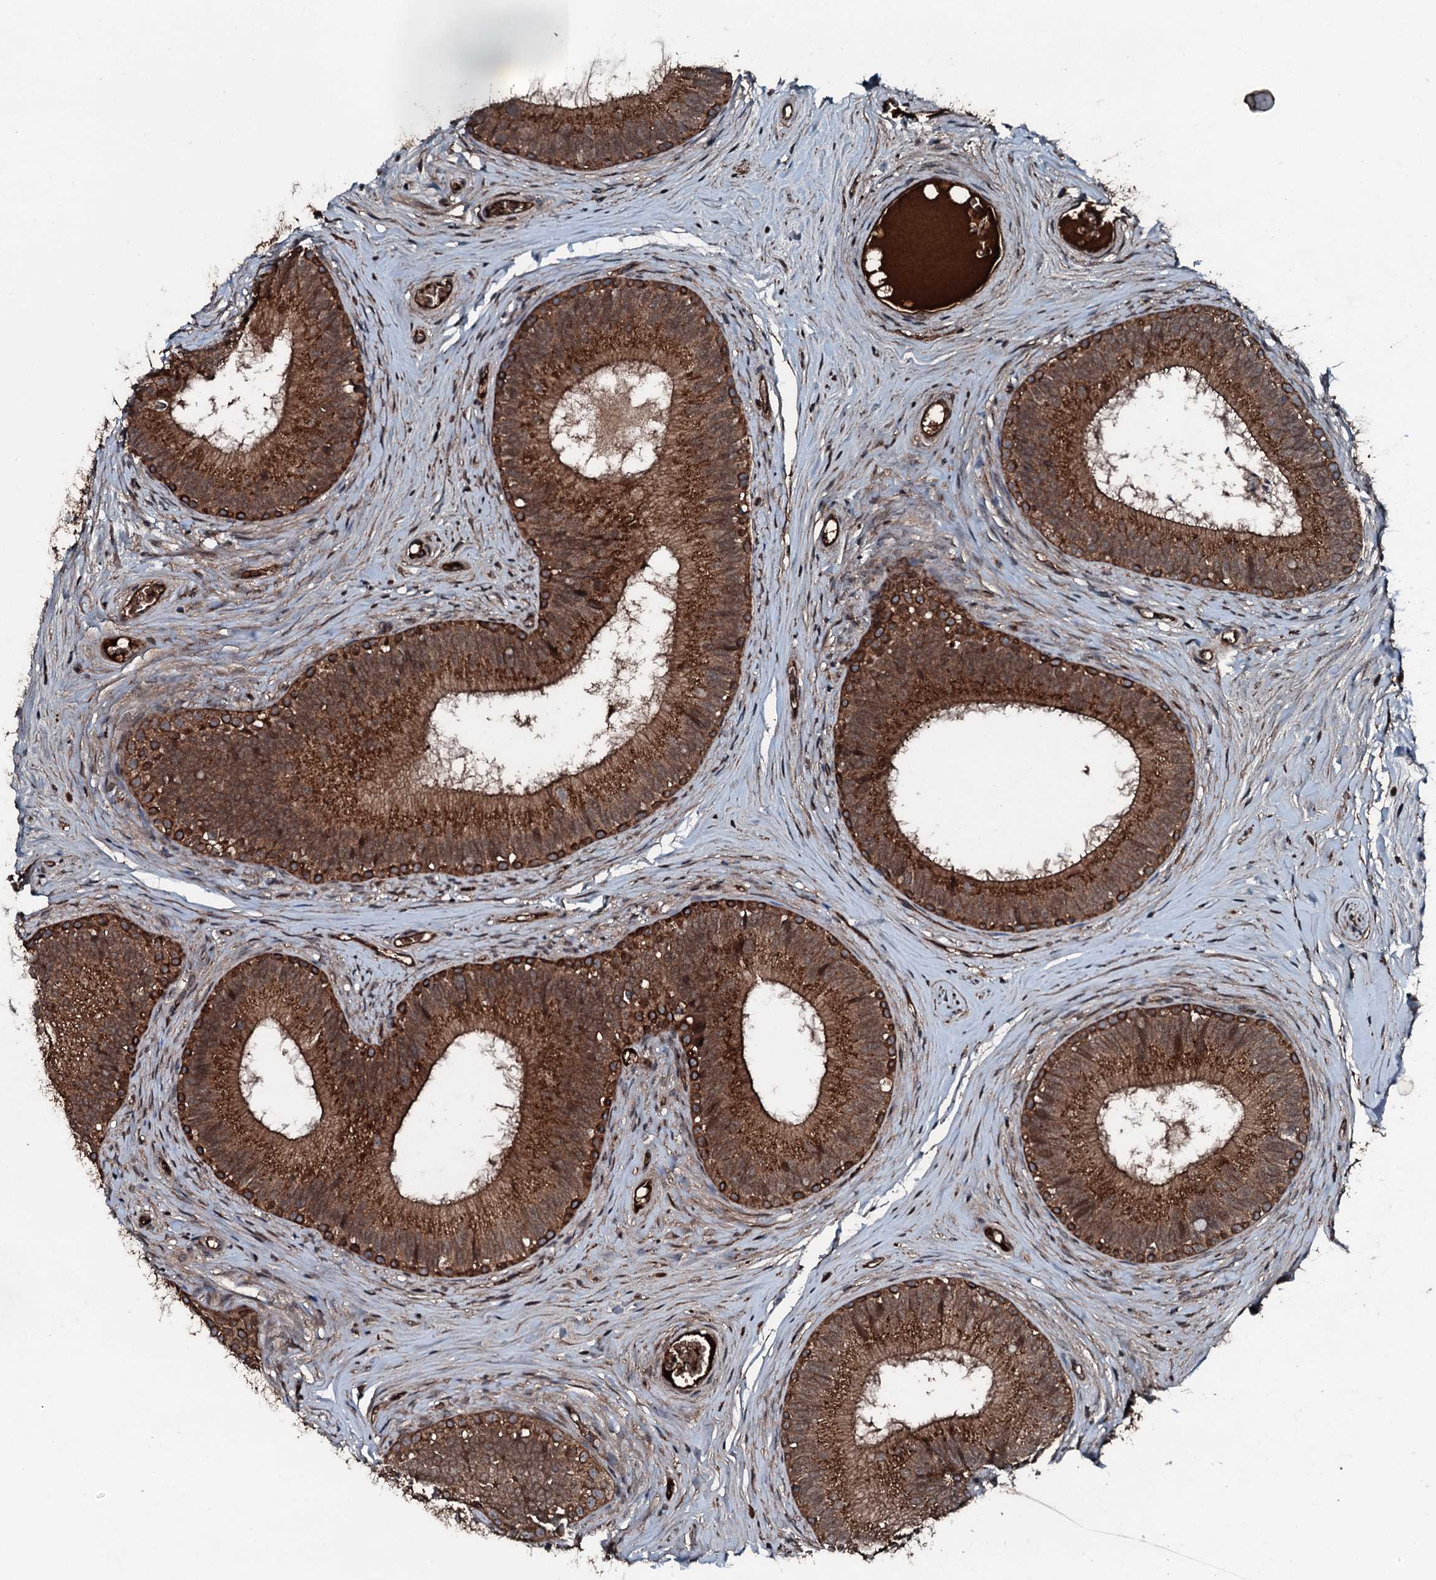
{"staining": {"intensity": "strong", "quantity": ">75%", "location": "cytoplasmic/membranous"}, "tissue": "epididymis", "cell_type": "Glandular cells", "image_type": "normal", "snomed": [{"axis": "morphology", "description": "Normal tissue, NOS"}, {"axis": "topography", "description": "Epididymis"}], "caption": "The image demonstrates a brown stain indicating the presence of a protein in the cytoplasmic/membranous of glandular cells in epididymis.", "gene": "TRIM7", "patient": {"sex": "male", "age": 33}}